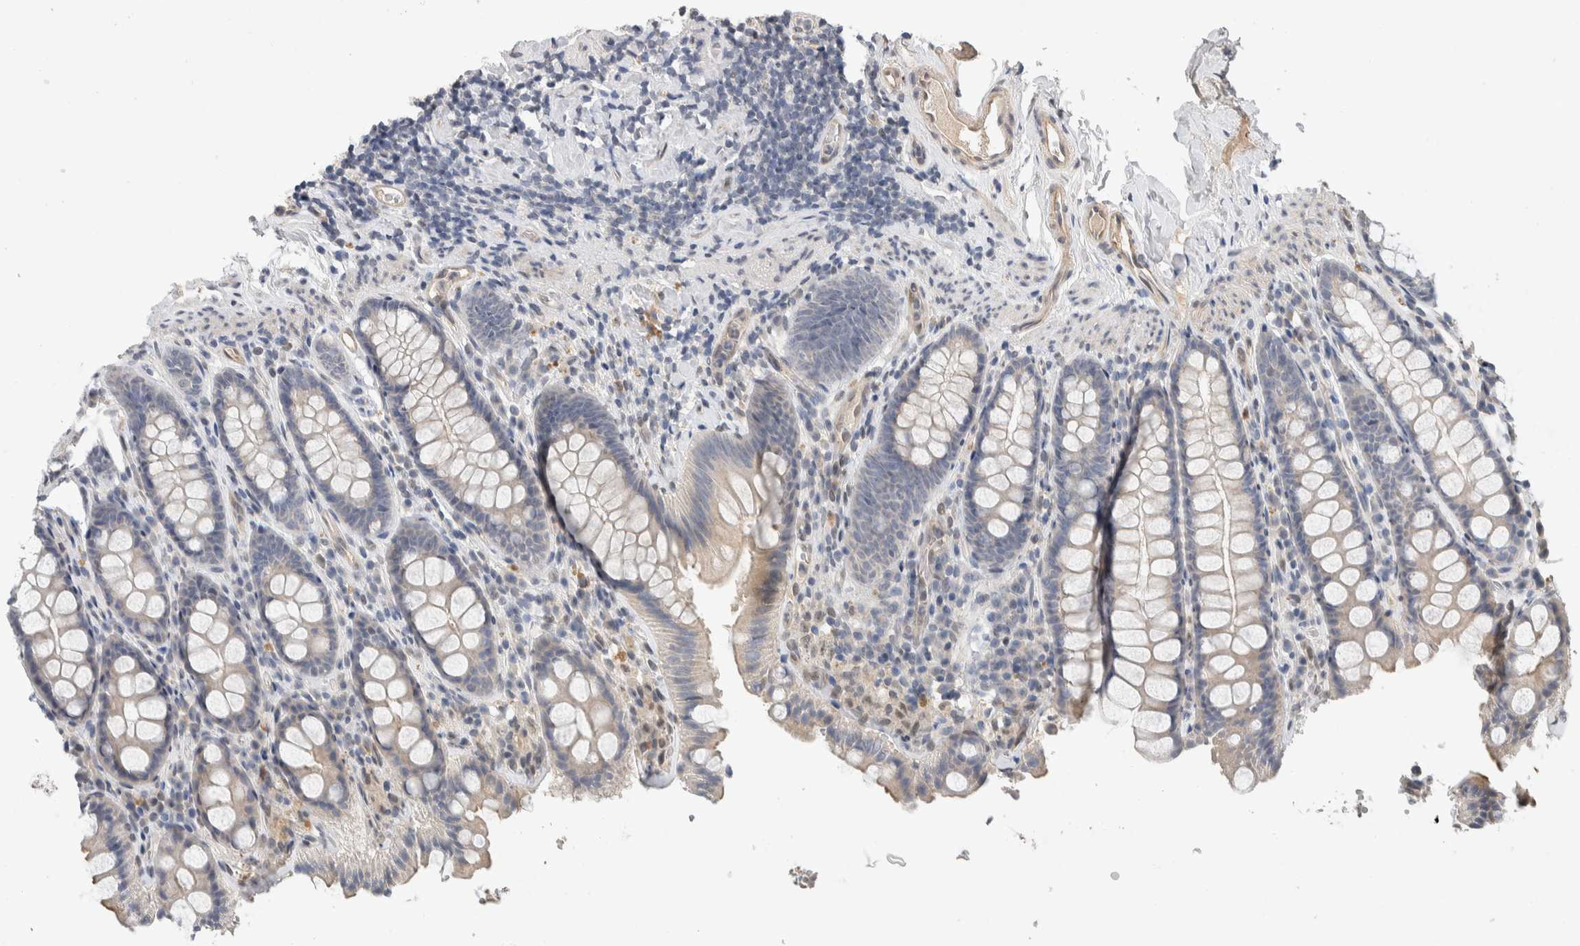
{"staining": {"intensity": "weak", "quantity": ">75%", "location": "cytoplasmic/membranous,nuclear"}, "tissue": "colon", "cell_type": "Endothelial cells", "image_type": "normal", "snomed": [{"axis": "morphology", "description": "Normal tissue, NOS"}, {"axis": "topography", "description": "Colon"}, {"axis": "topography", "description": "Peripheral nerve tissue"}], "caption": "Normal colon displays weak cytoplasmic/membranous,nuclear staining in about >75% of endothelial cells, visualized by immunohistochemistry. Nuclei are stained in blue.", "gene": "CYSRT1", "patient": {"sex": "female", "age": 61}}